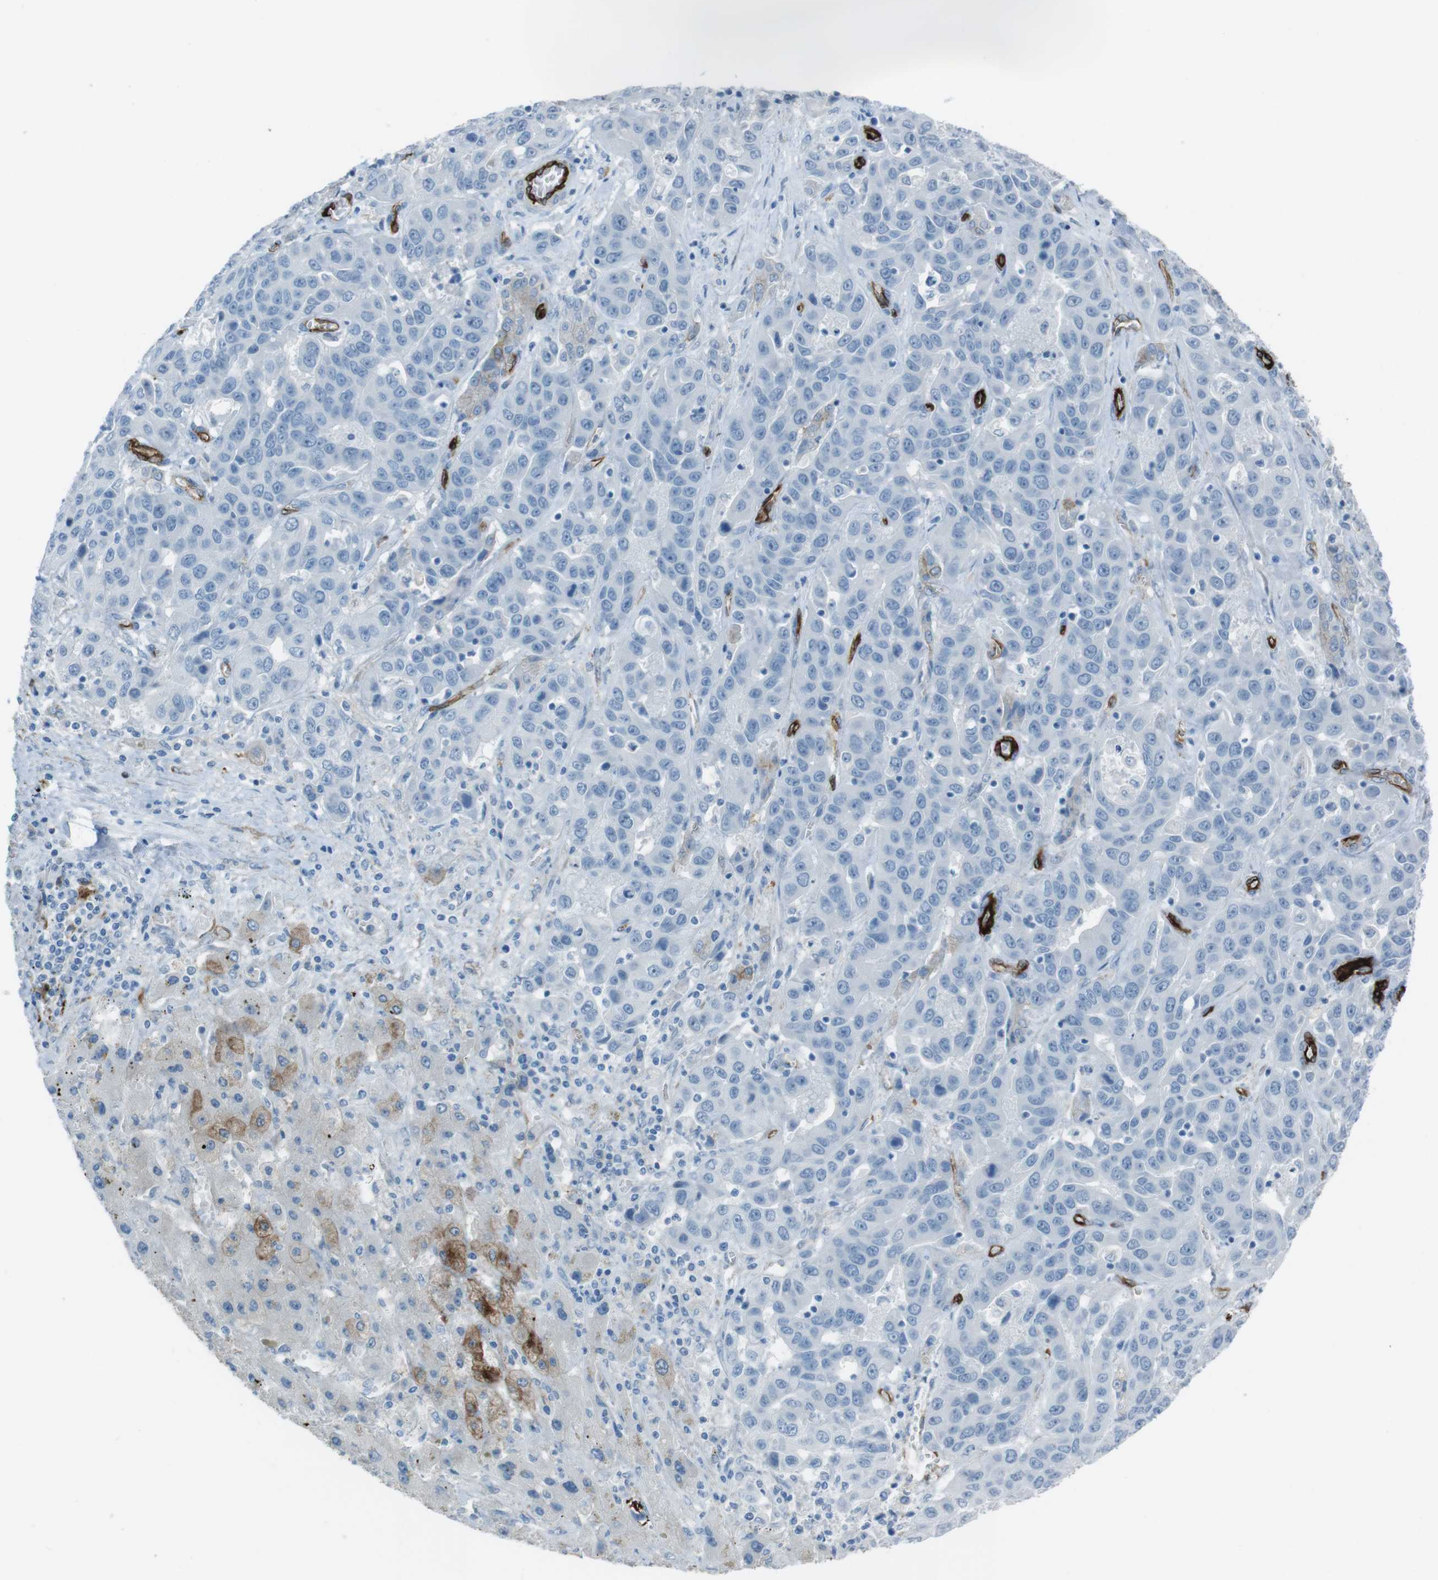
{"staining": {"intensity": "negative", "quantity": "none", "location": "none"}, "tissue": "liver cancer", "cell_type": "Tumor cells", "image_type": "cancer", "snomed": [{"axis": "morphology", "description": "Cholangiocarcinoma"}, {"axis": "topography", "description": "Liver"}], "caption": "This is a histopathology image of IHC staining of liver cancer (cholangiocarcinoma), which shows no expression in tumor cells.", "gene": "TUBB2A", "patient": {"sex": "female", "age": 52}}